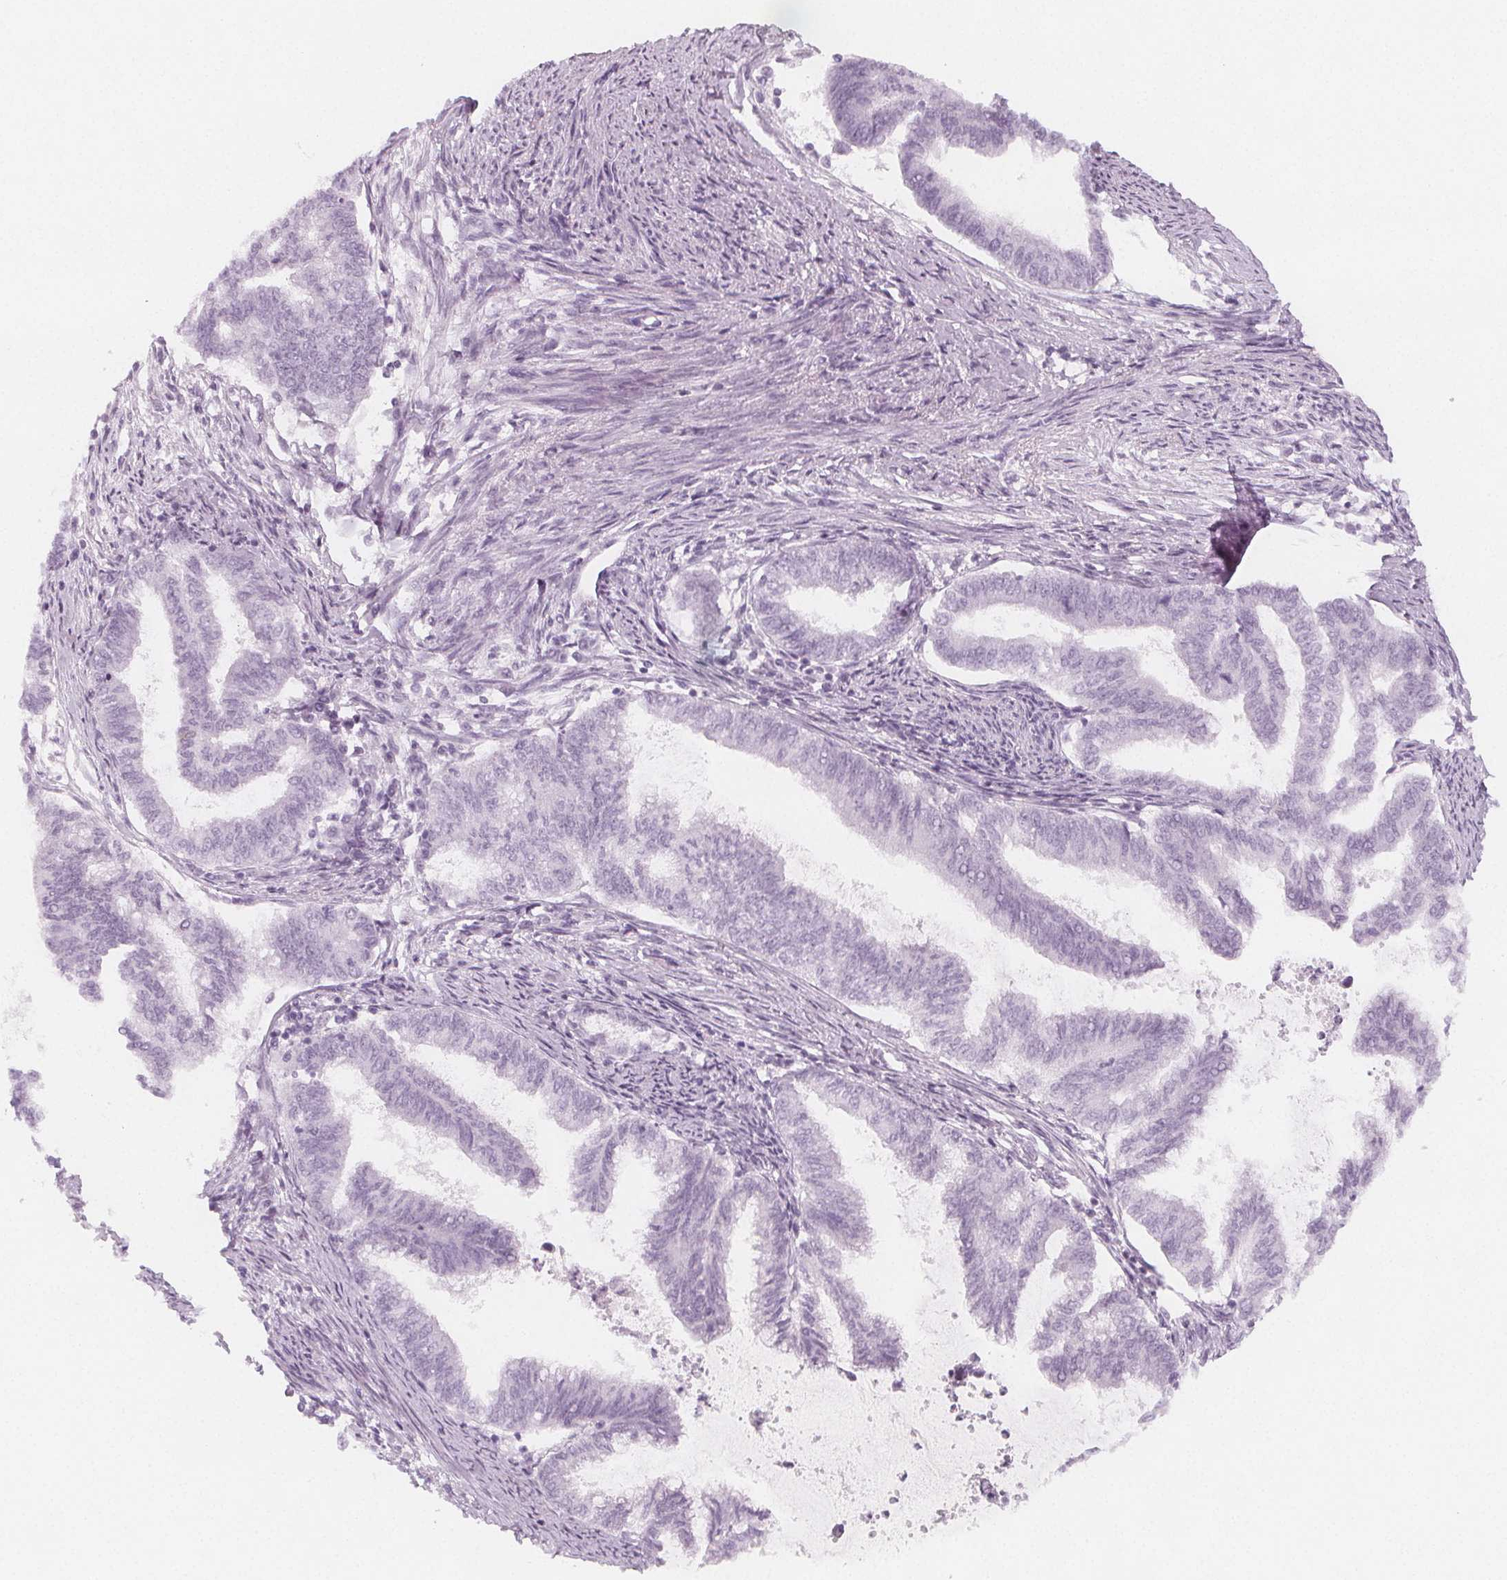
{"staining": {"intensity": "negative", "quantity": "none", "location": "none"}, "tissue": "endometrial cancer", "cell_type": "Tumor cells", "image_type": "cancer", "snomed": [{"axis": "morphology", "description": "Adenocarcinoma, NOS"}, {"axis": "topography", "description": "Endometrium"}], "caption": "DAB (3,3'-diaminobenzidine) immunohistochemical staining of endometrial cancer displays no significant positivity in tumor cells.", "gene": "MAP1A", "patient": {"sex": "female", "age": 79}}